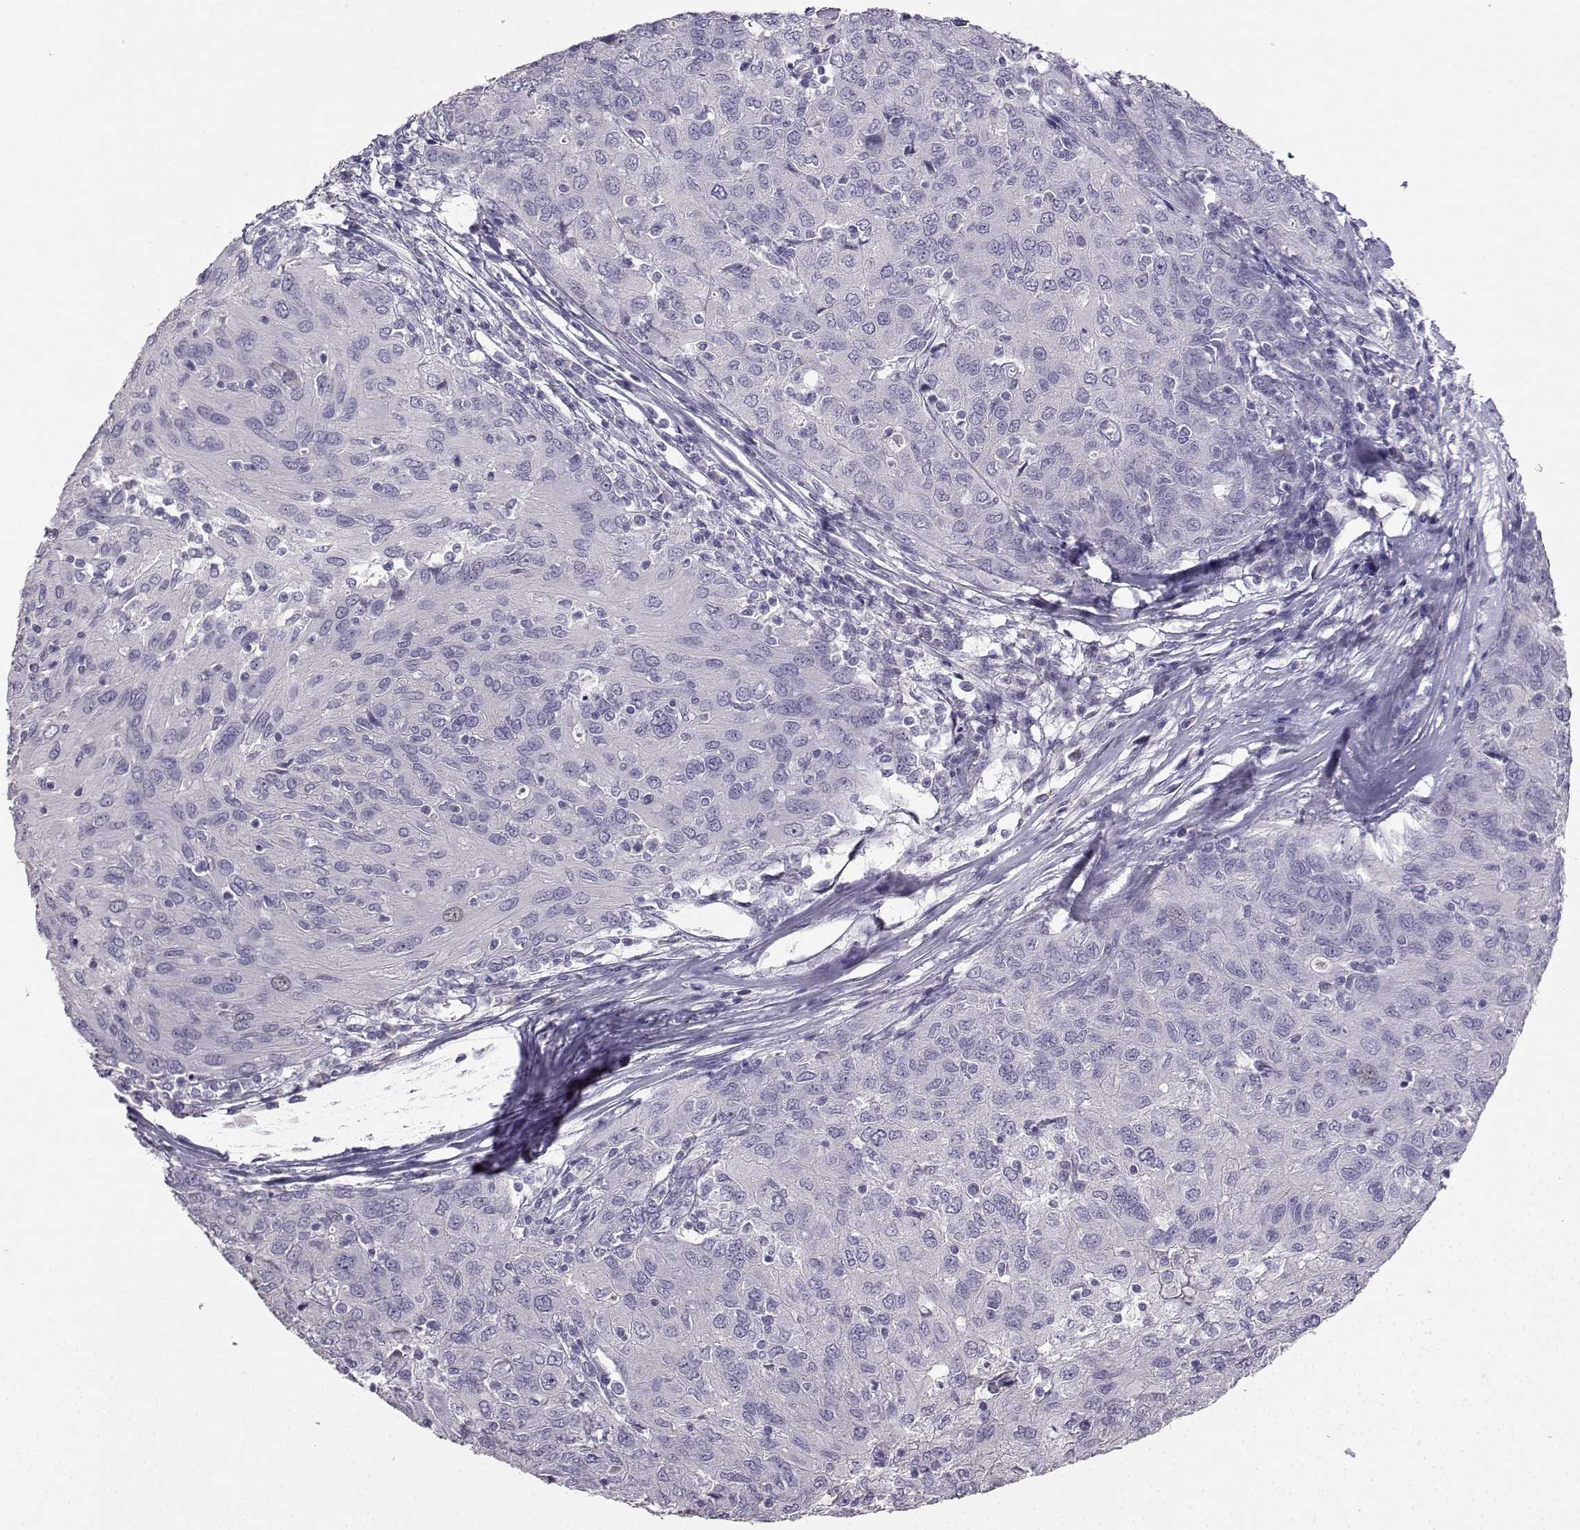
{"staining": {"intensity": "negative", "quantity": "none", "location": "none"}, "tissue": "ovarian cancer", "cell_type": "Tumor cells", "image_type": "cancer", "snomed": [{"axis": "morphology", "description": "Carcinoma, endometroid"}, {"axis": "topography", "description": "Ovary"}], "caption": "High magnification brightfield microscopy of endometroid carcinoma (ovarian) stained with DAB (brown) and counterstained with hematoxylin (blue): tumor cells show no significant positivity. (Stains: DAB immunohistochemistry with hematoxylin counter stain, Microscopy: brightfield microscopy at high magnification).", "gene": "CARTPT", "patient": {"sex": "female", "age": 50}}